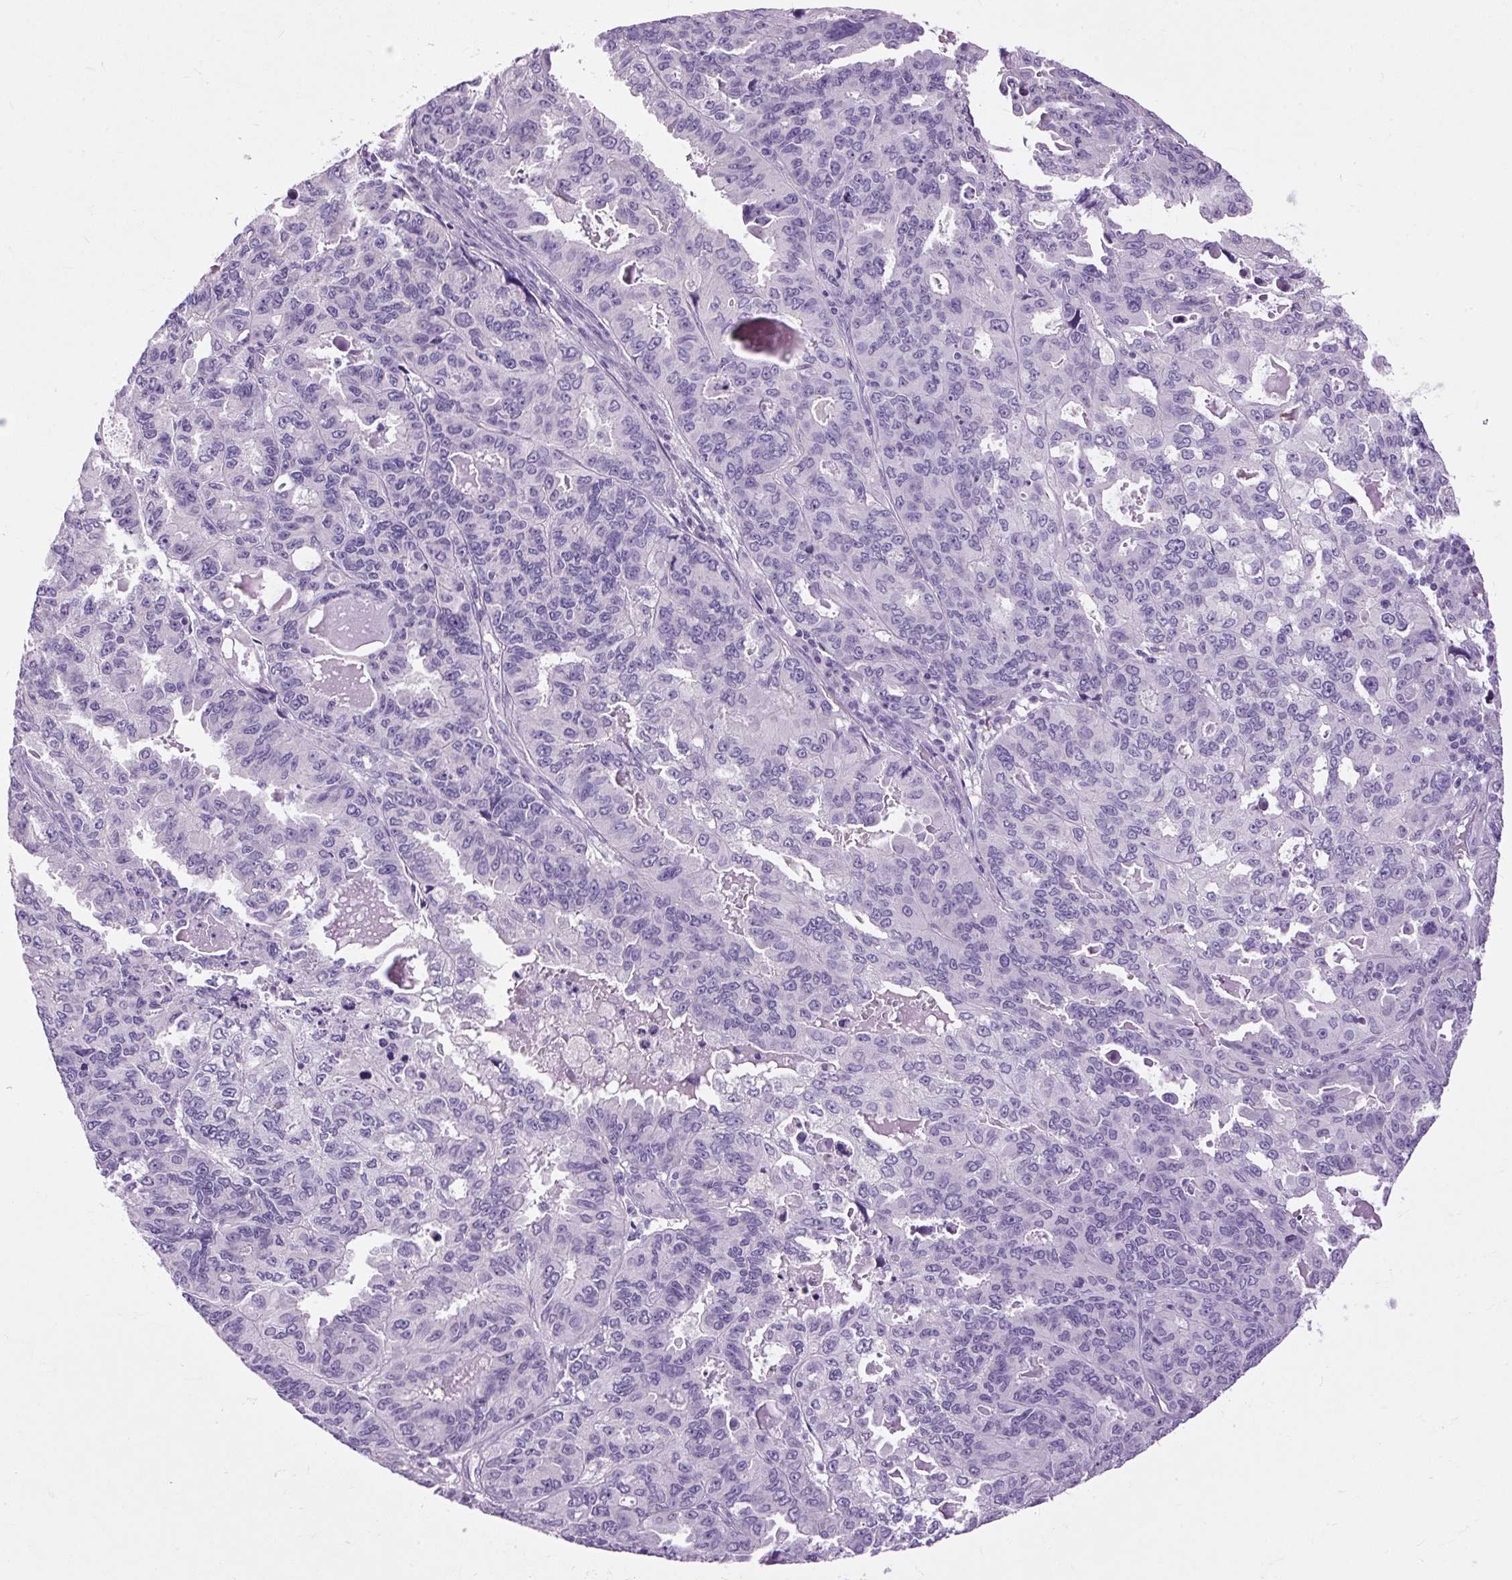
{"staining": {"intensity": "negative", "quantity": "none", "location": "none"}, "tissue": "endometrial cancer", "cell_type": "Tumor cells", "image_type": "cancer", "snomed": [{"axis": "morphology", "description": "Adenocarcinoma, NOS"}, {"axis": "topography", "description": "Uterus"}], "caption": "Tumor cells are negative for brown protein staining in endometrial cancer. (DAB (3,3'-diaminobenzidine) immunohistochemistry (IHC), high magnification).", "gene": "FABP7", "patient": {"sex": "female", "age": 79}}